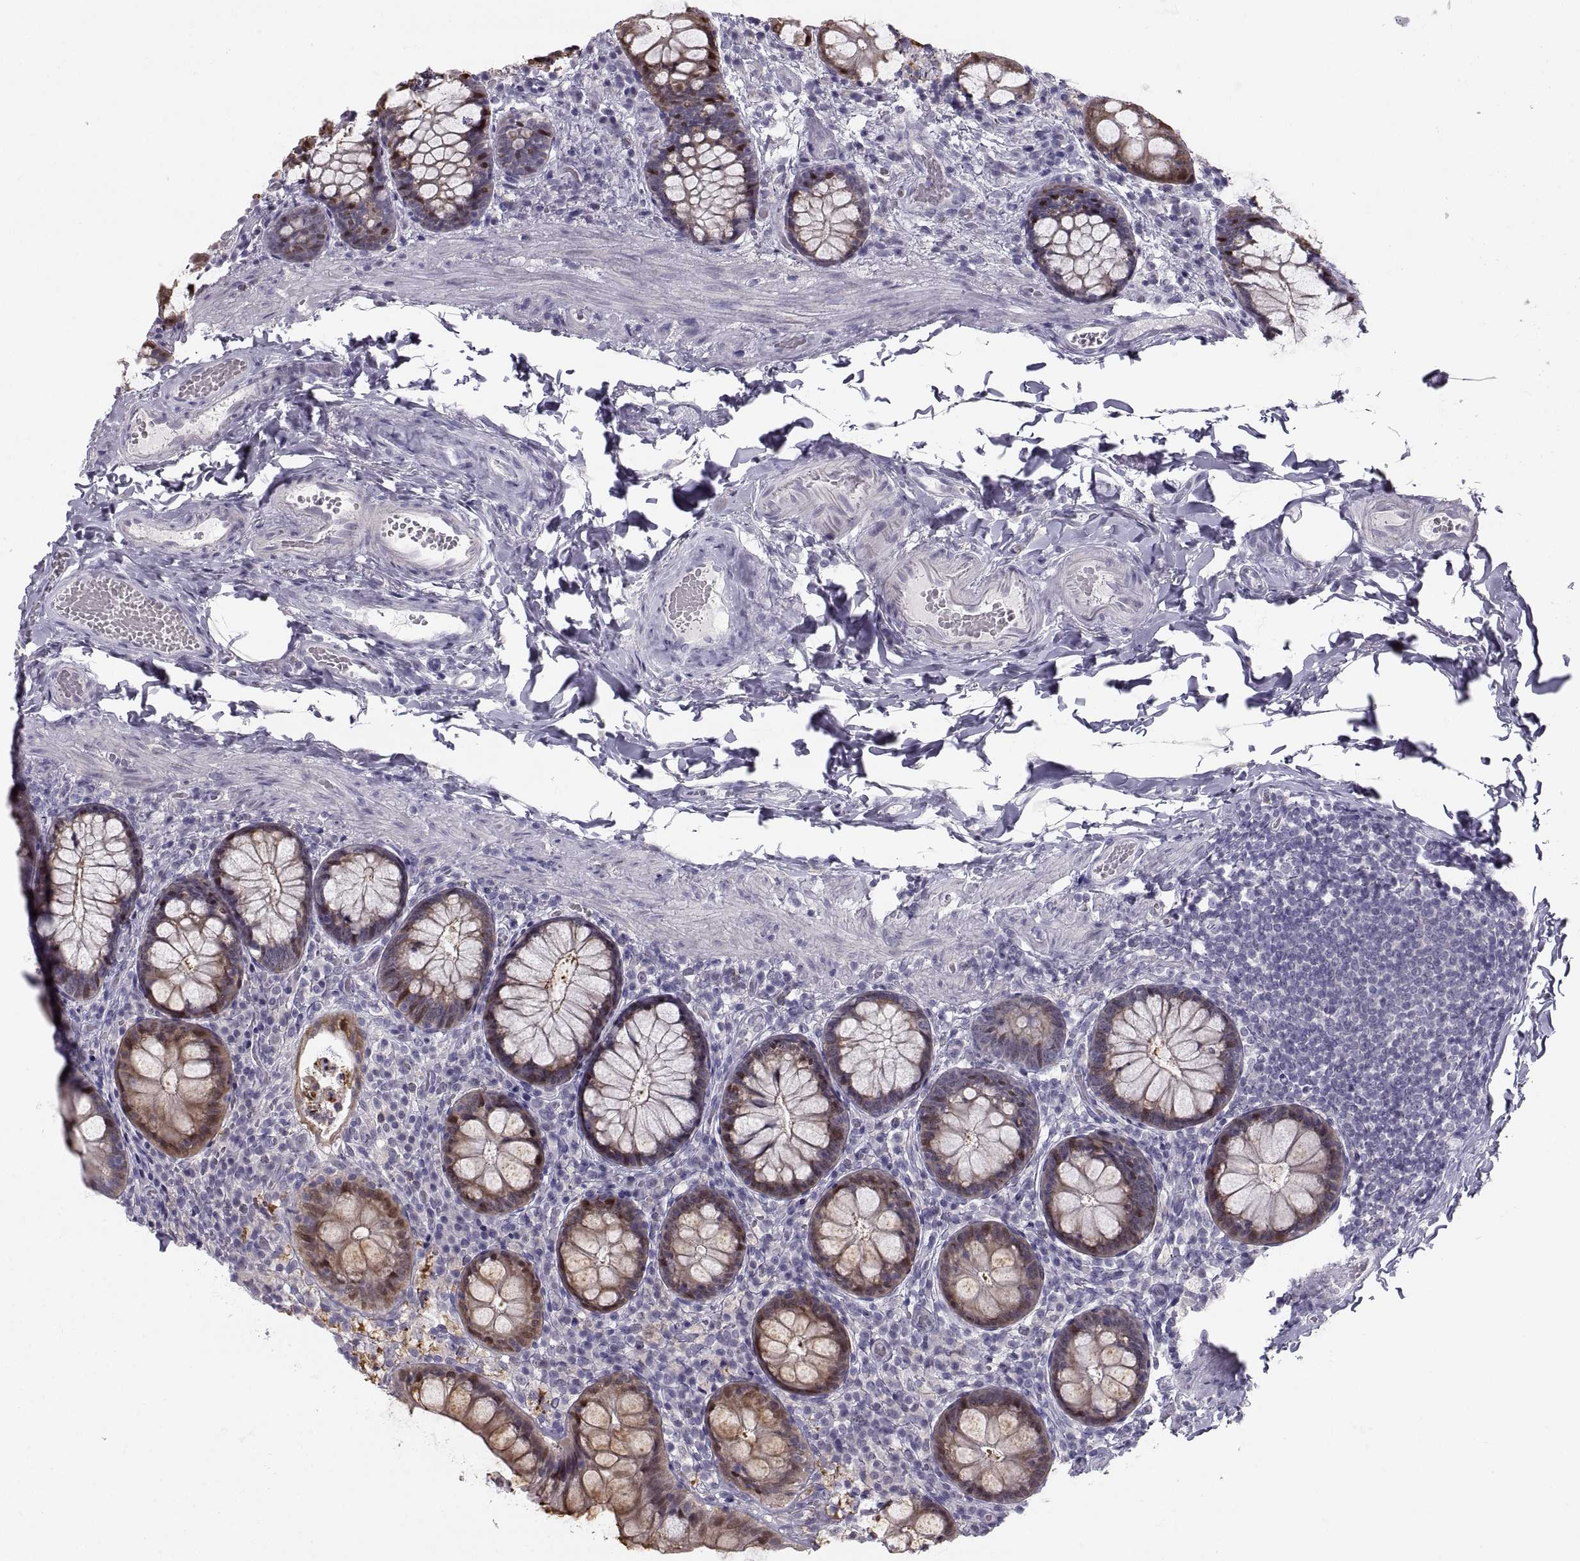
{"staining": {"intensity": "negative", "quantity": "none", "location": "none"}, "tissue": "colon", "cell_type": "Endothelial cells", "image_type": "normal", "snomed": [{"axis": "morphology", "description": "Normal tissue, NOS"}, {"axis": "topography", "description": "Colon"}], "caption": "This is an immunohistochemistry (IHC) micrograph of benign colon. There is no positivity in endothelial cells.", "gene": "ZNF185", "patient": {"sex": "female", "age": 86}}